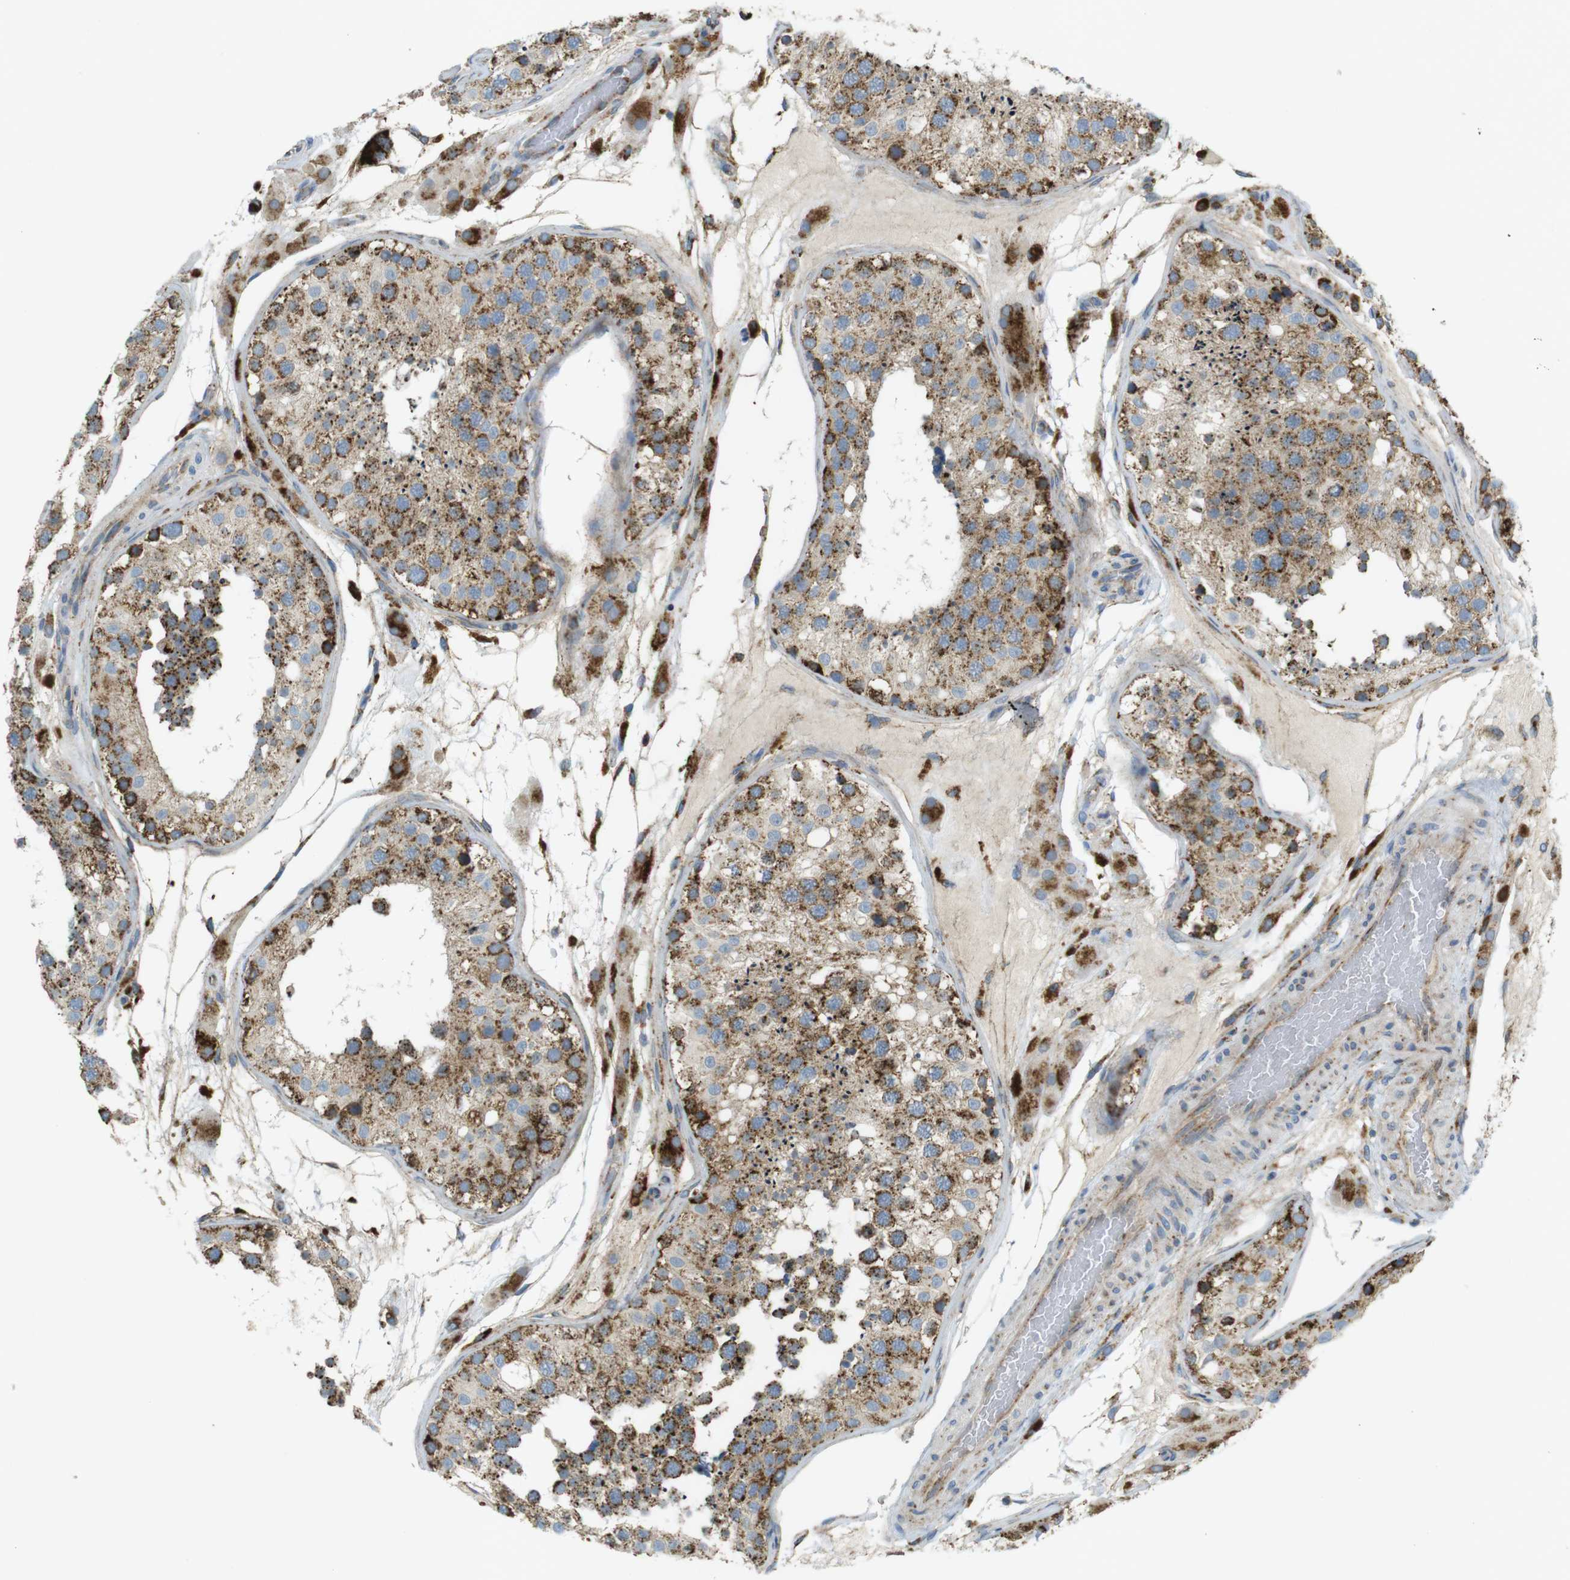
{"staining": {"intensity": "moderate", "quantity": ">75%", "location": "cytoplasmic/membranous"}, "tissue": "testis", "cell_type": "Cells in seminiferous ducts", "image_type": "normal", "snomed": [{"axis": "morphology", "description": "Normal tissue, NOS"}, {"axis": "topography", "description": "Testis"}], "caption": "Immunohistochemical staining of normal testis reveals medium levels of moderate cytoplasmic/membranous expression in about >75% of cells in seminiferous ducts. (DAB = brown stain, brightfield microscopy at high magnification).", "gene": "LAMP1", "patient": {"sex": "male", "age": 26}}